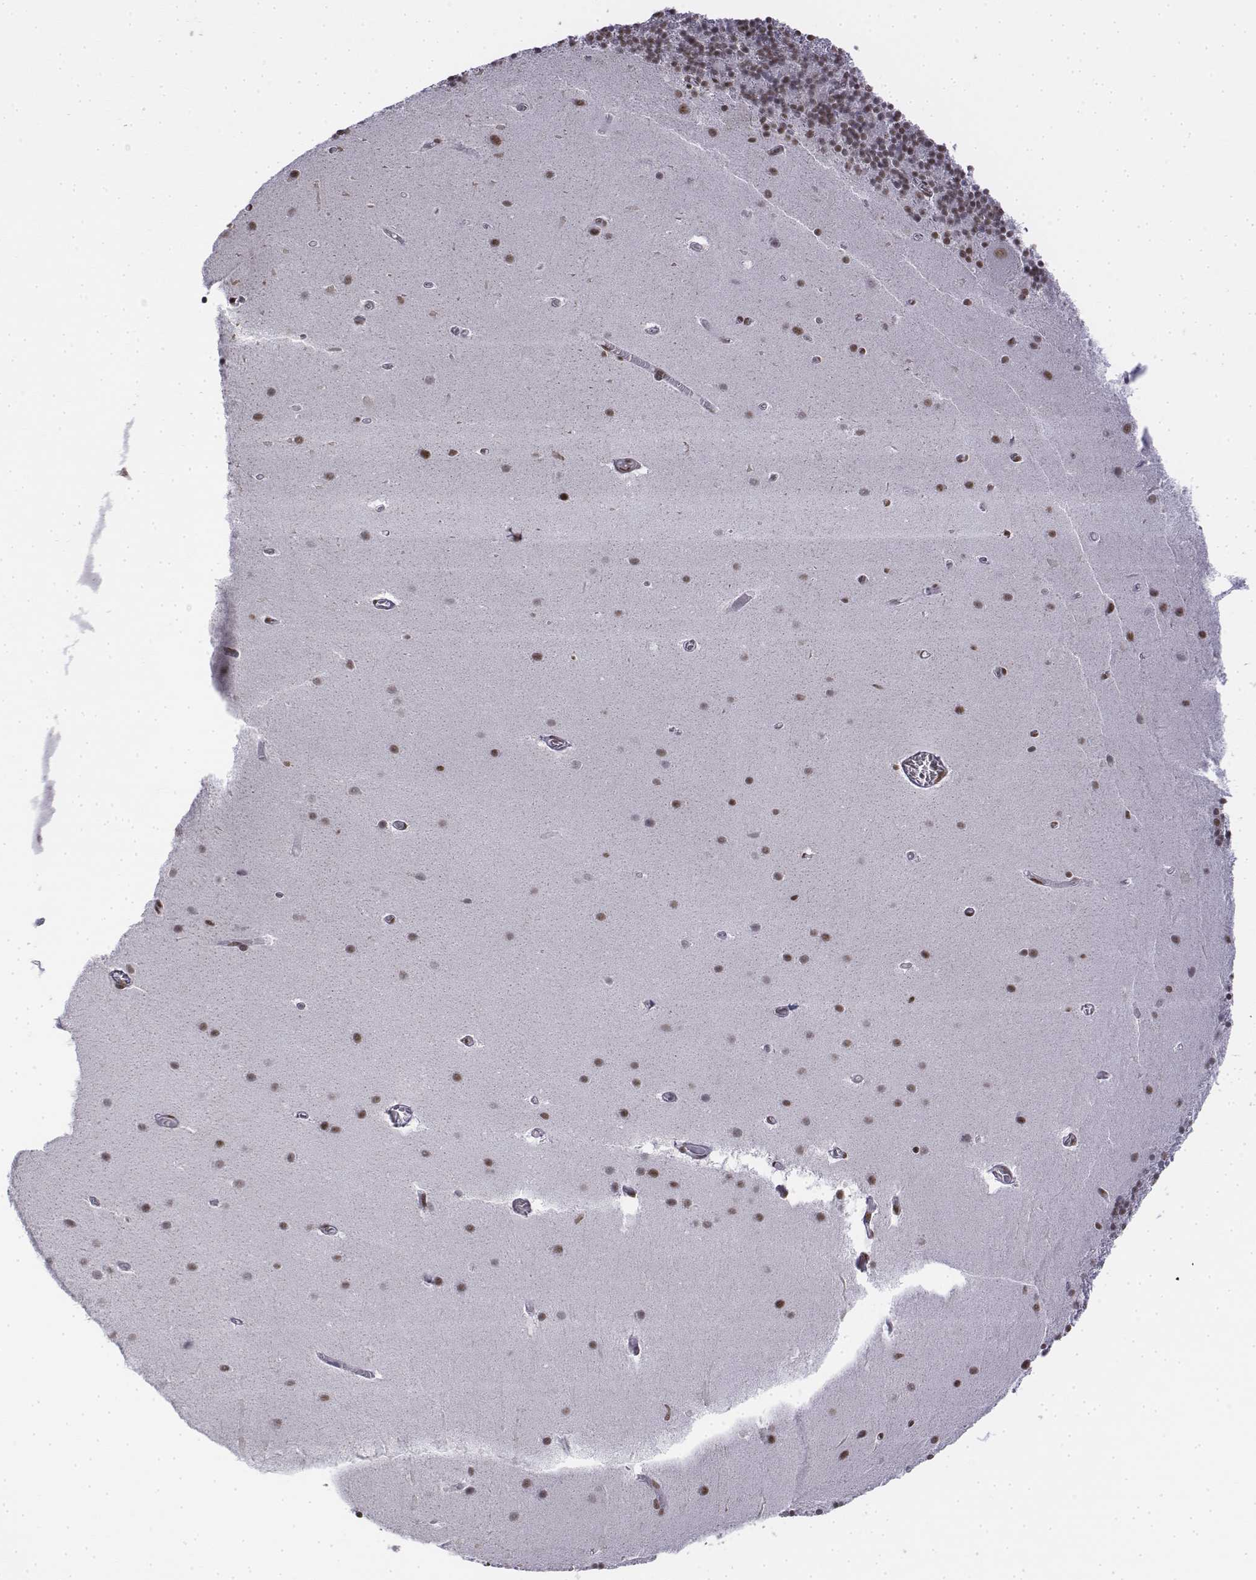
{"staining": {"intensity": "weak", "quantity": "25%-75%", "location": "nuclear"}, "tissue": "cerebellum", "cell_type": "Cells in granular layer", "image_type": "normal", "snomed": [{"axis": "morphology", "description": "Normal tissue, NOS"}, {"axis": "topography", "description": "Cerebellum"}], "caption": "Protein expression analysis of unremarkable human cerebellum reveals weak nuclear staining in approximately 25%-75% of cells in granular layer. The protein is stained brown, and the nuclei are stained in blue (DAB IHC with brightfield microscopy, high magnification).", "gene": "SETD1A", "patient": {"sex": "male", "age": 70}}